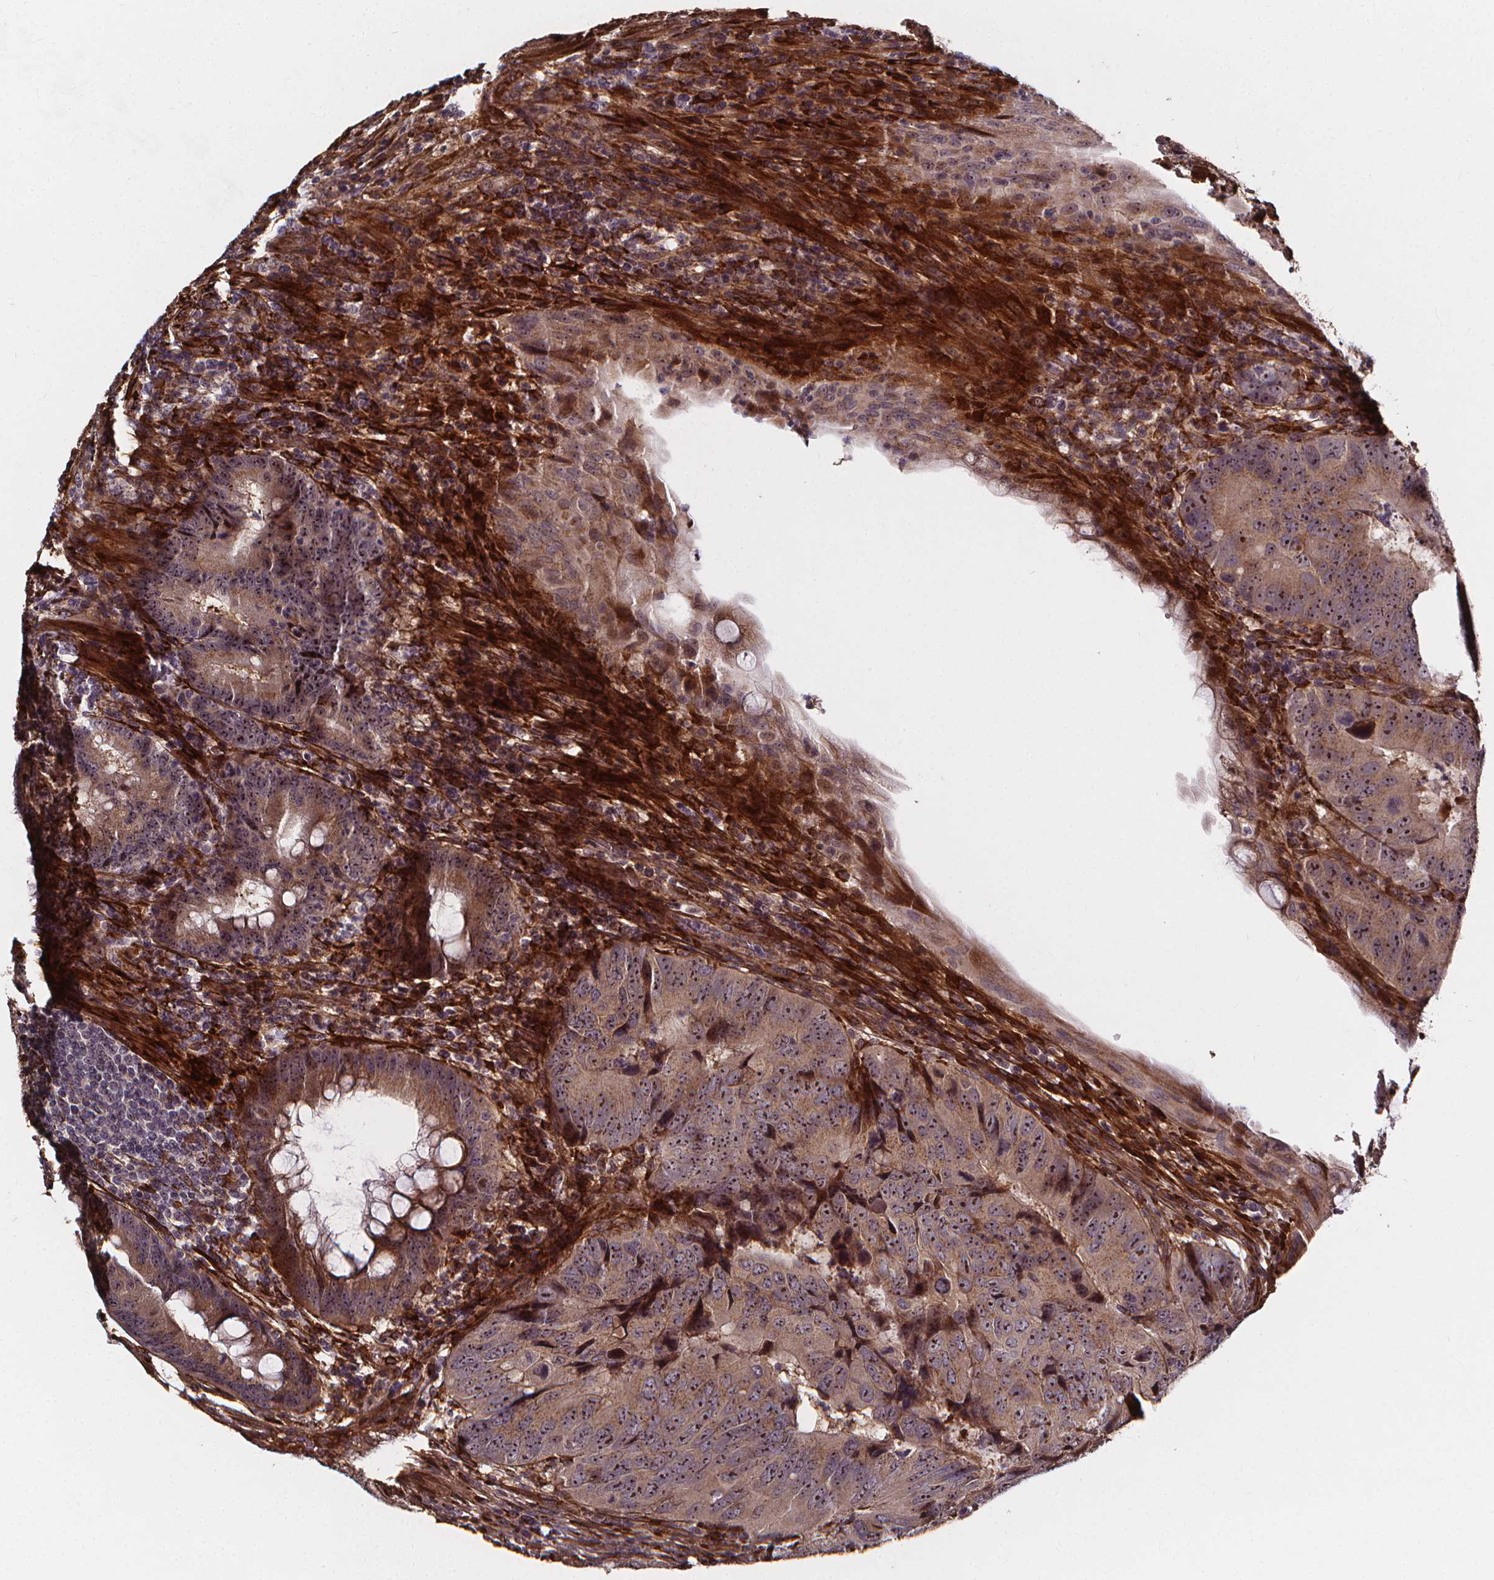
{"staining": {"intensity": "weak", "quantity": ">75%", "location": "cytoplasmic/membranous"}, "tissue": "colorectal cancer", "cell_type": "Tumor cells", "image_type": "cancer", "snomed": [{"axis": "morphology", "description": "Adenocarcinoma, NOS"}, {"axis": "topography", "description": "Colon"}], "caption": "Immunohistochemical staining of colorectal cancer exhibits weak cytoplasmic/membranous protein expression in approximately >75% of tumor cells. The protein is shown in brown color, while the nuclei are stained blue.", "gene": "AEBP1", "patient": {"sex": "male", "age": 79}}